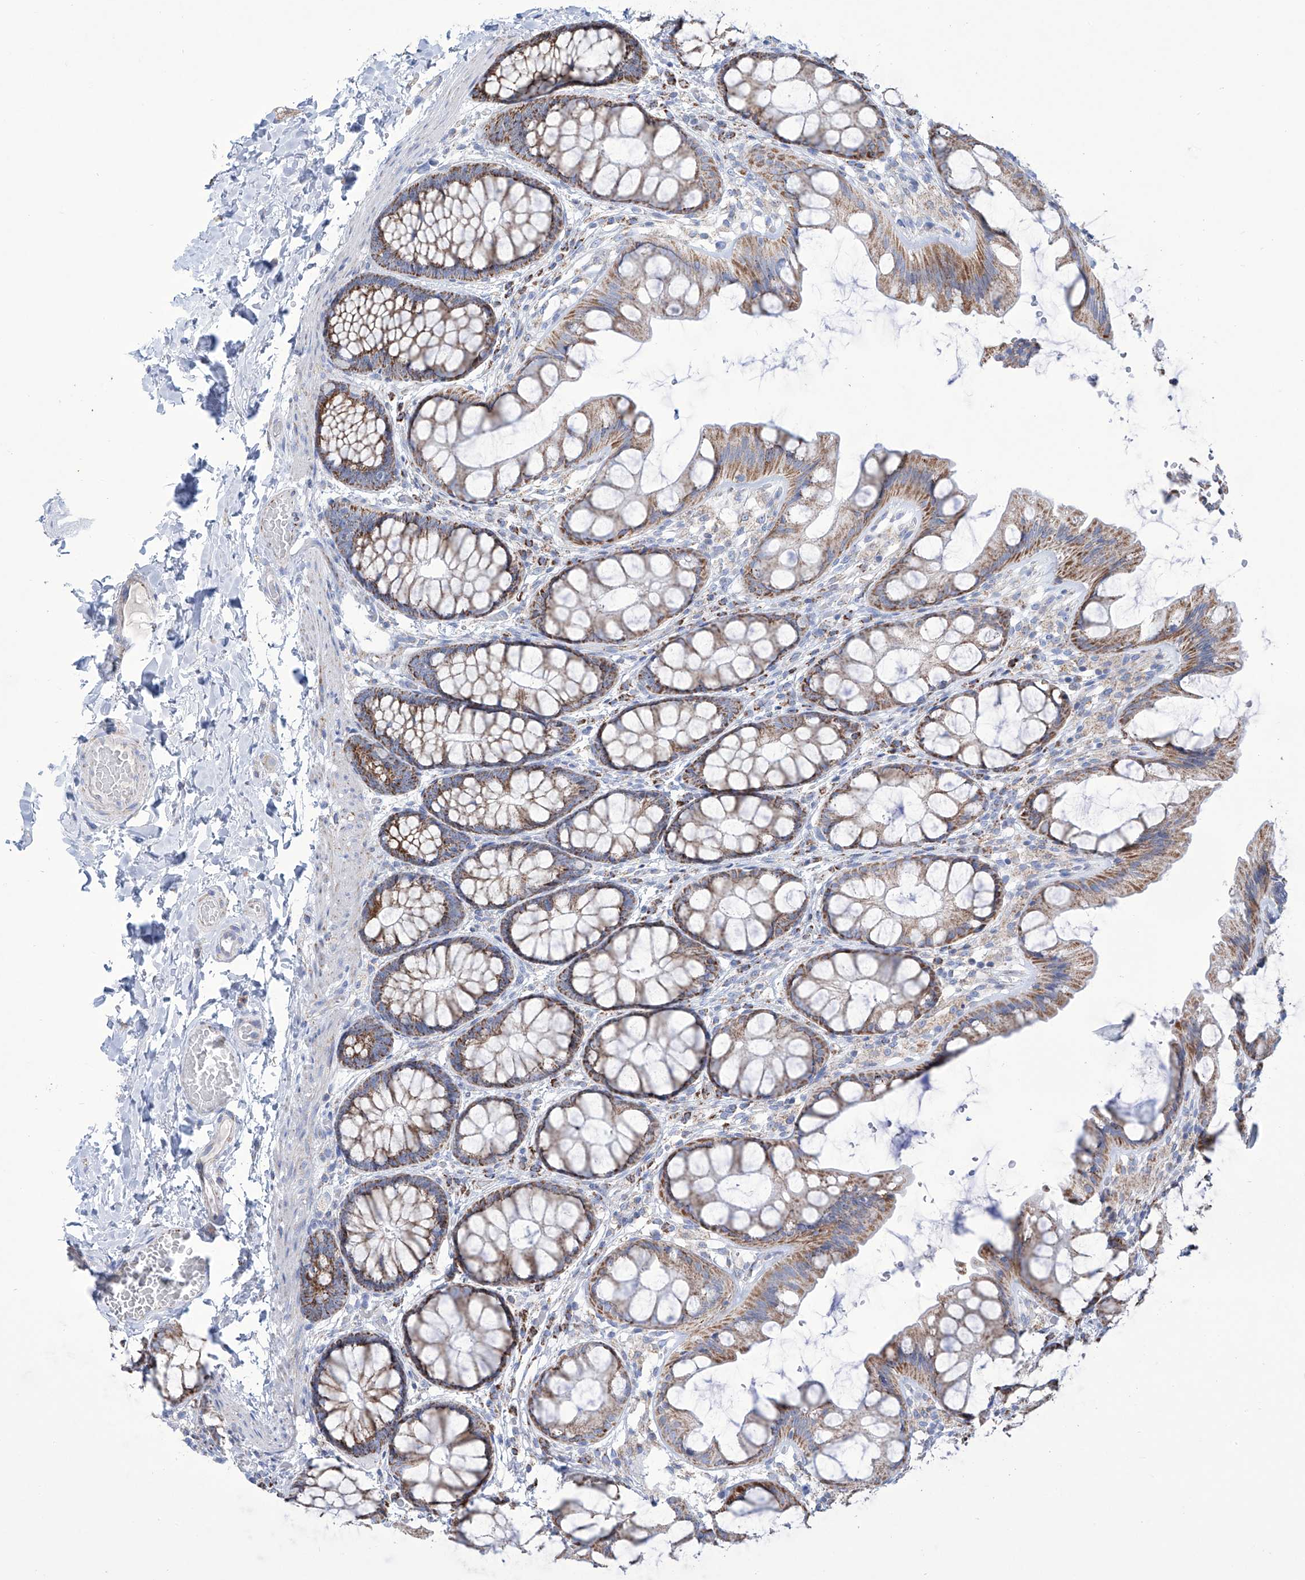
{"staining": {"intensity": "weak", "quantity": "25%-75%", "location": "cytoplasmic/membranous"}, "tissue": "colon", "cell_type": "Endothelial cells", "image_type": "normal", "snomed": [{"axis": "morphology", "description": "Normal tissue, NOS"}, {"axis": "topography", "description": "Colon"}], "caption": "Immunohistochemistry (DAB) staining of normal colon displays weak cytoplasmic/membranous protein staining in approximately 25%-75% of endothelial cells.", "gene": "ALDH6A1", "patient": {"sex": "male", "age": 47}}